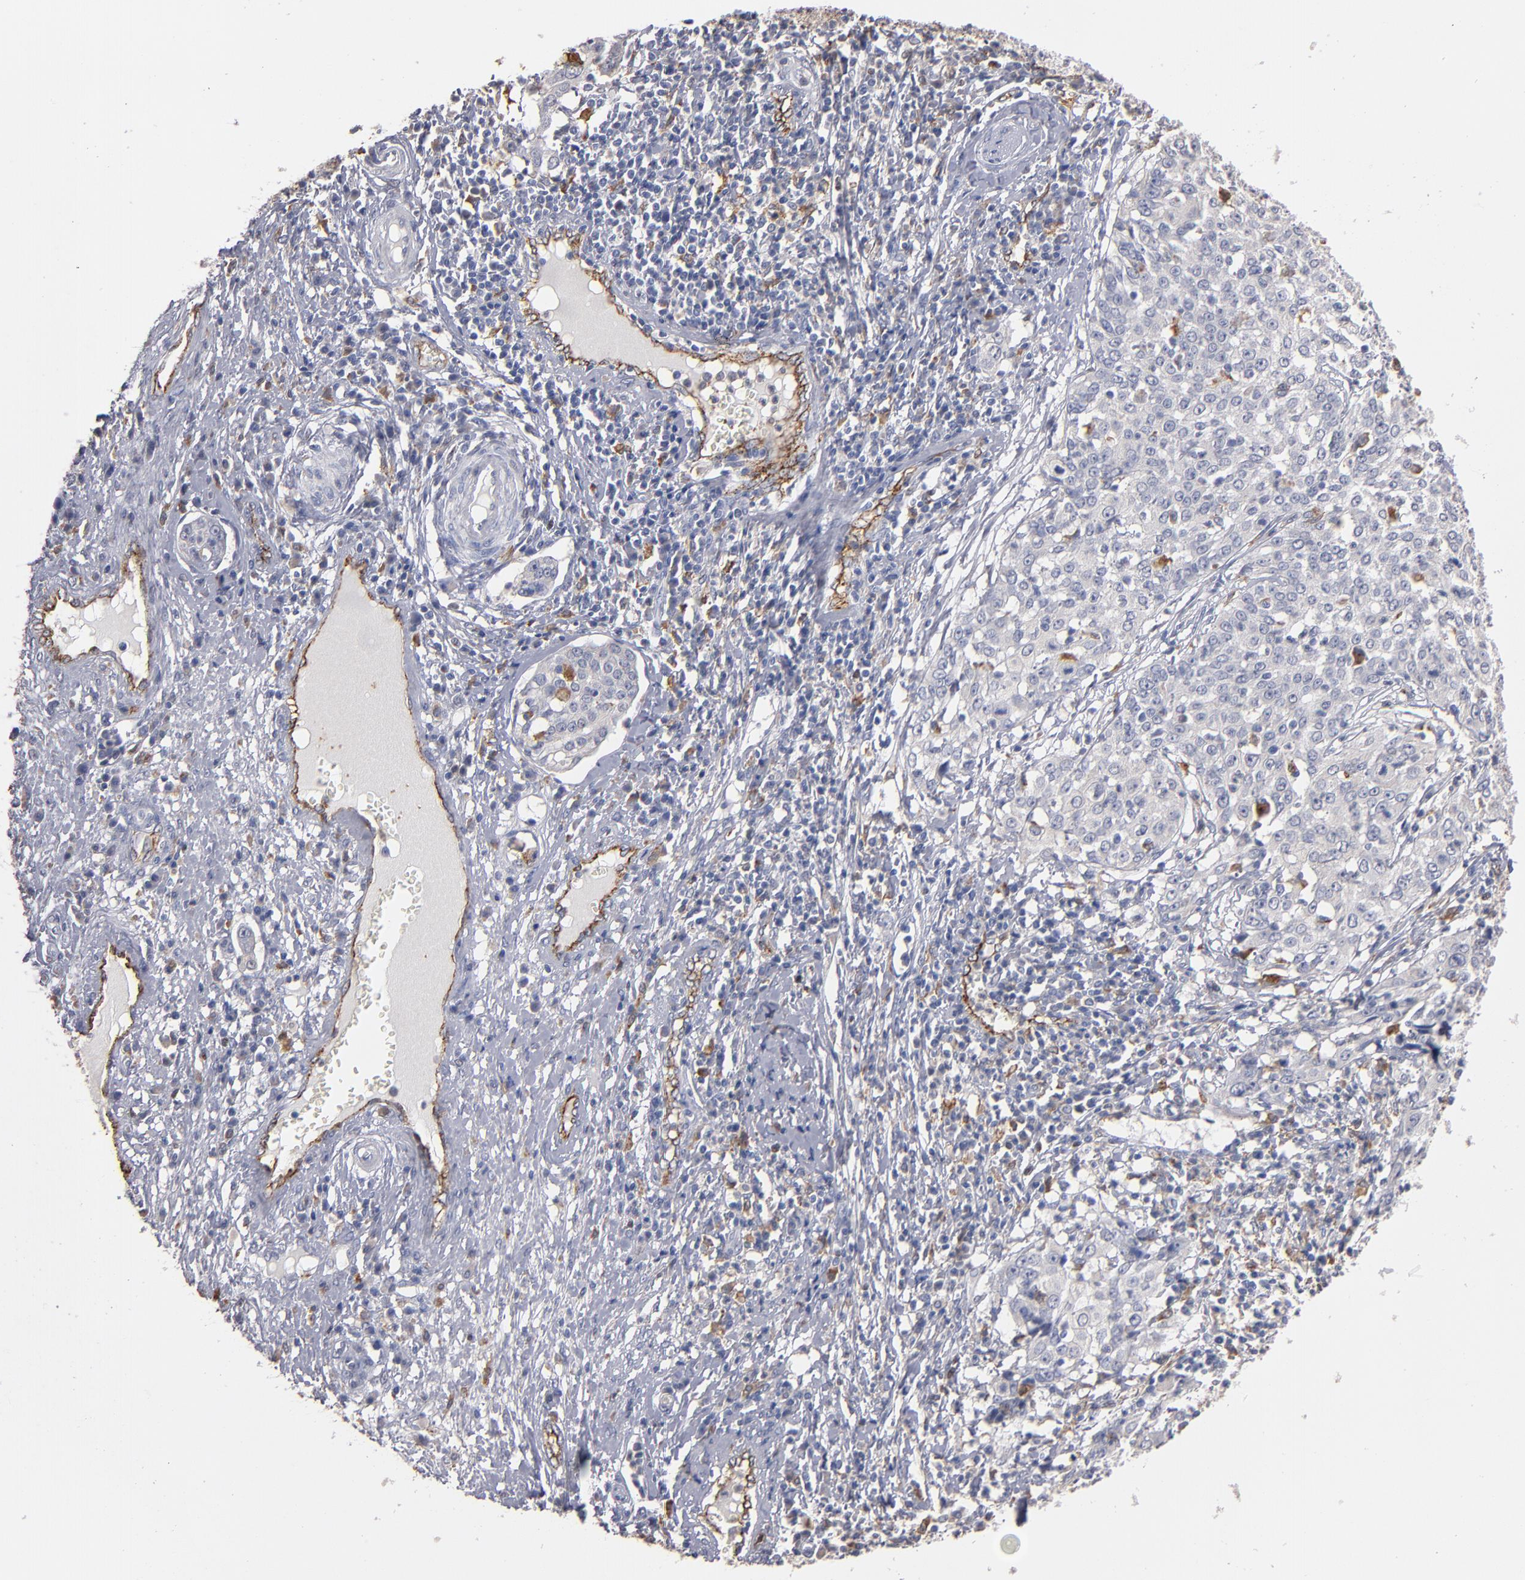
{"staining": {"intensity": "negative", "quantity": "none", "location": "none"}, "tissue": "cervical cancer", "cell_type": "Tumor cells", "image_type": "cancer", "snomed": [{"axis": "morphology", "description": "Squamous cell carcinoma, NOS"}, {"axis": "topography", "description": "Cervix"}], "caption": "Immunohistochemistry (IHC) image of human cervical cancer (squamous cell carcinoma) stained for a protein (brown), which displays no staining in tumor cells.", "gene": "SELP", "patient": {"sex": "female", "age": 39}}